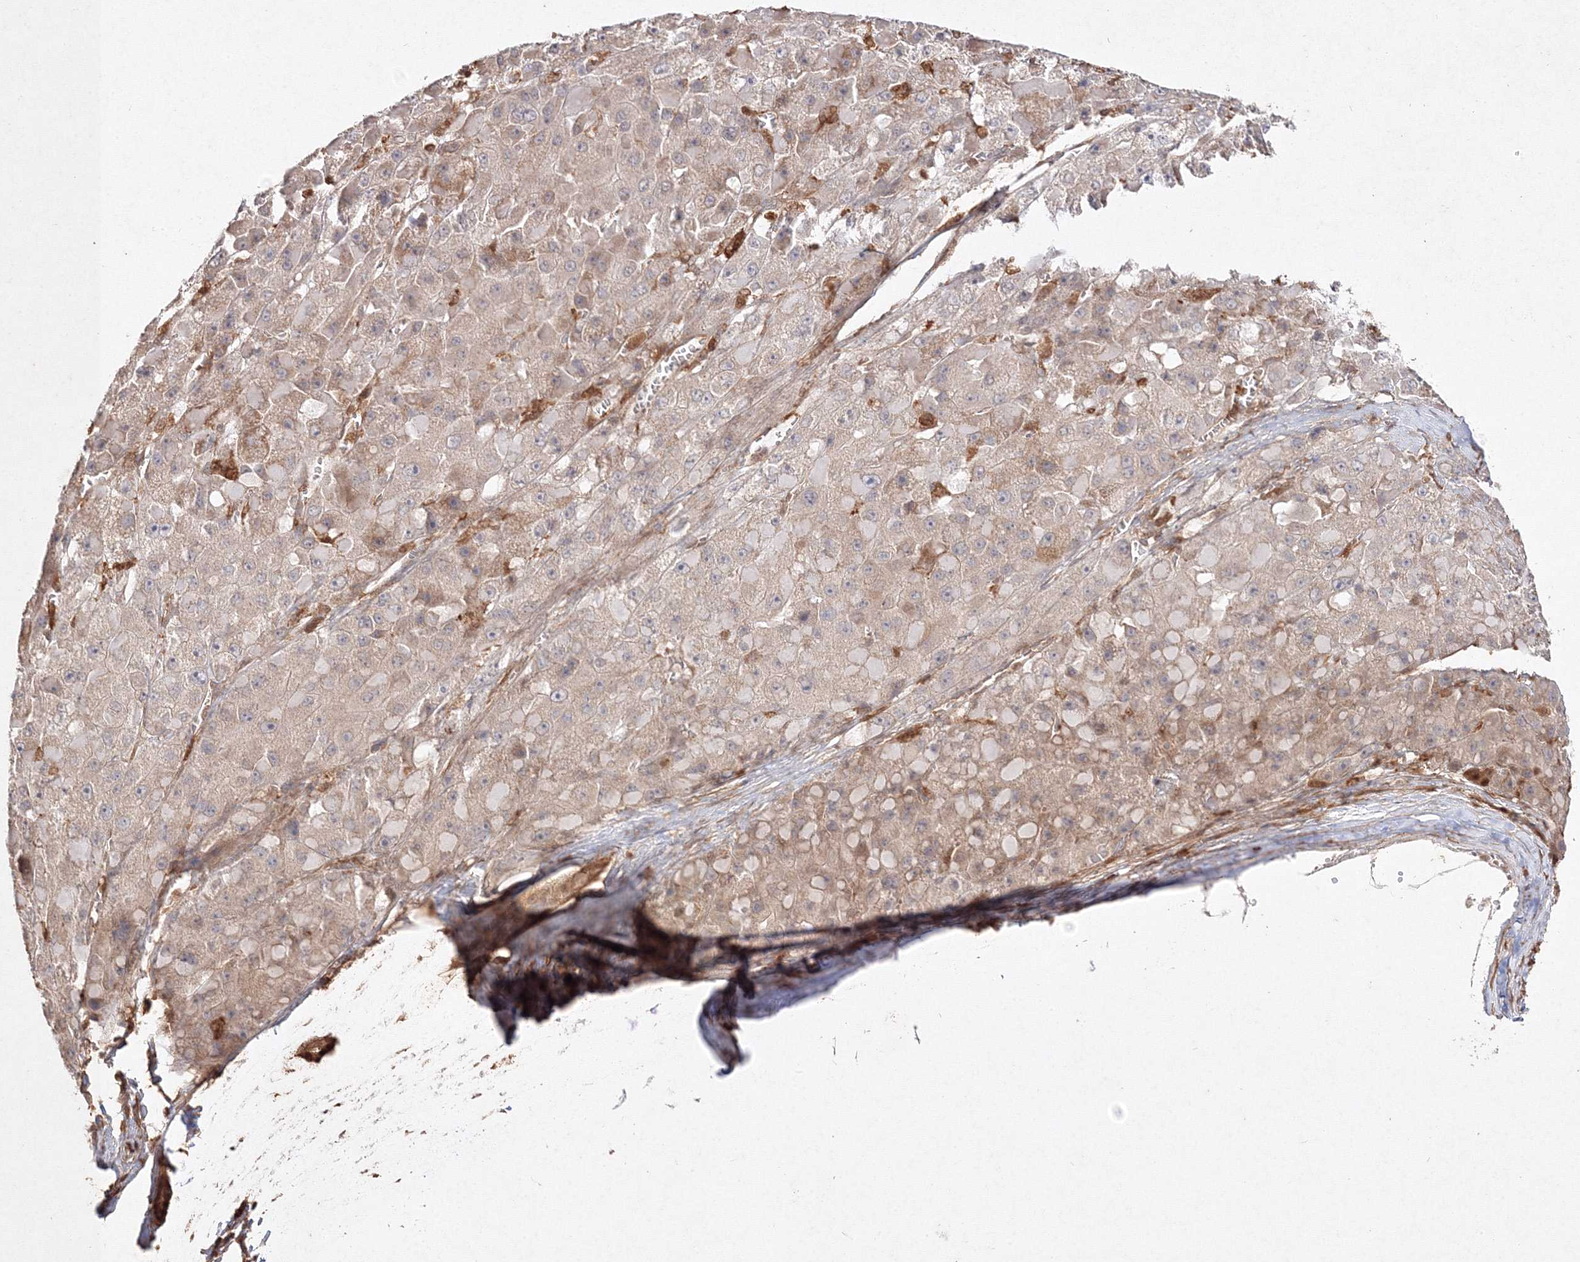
{"staining": {"intensity": "weak", "quantity": "25%-75%", "location": "cytoplasmic/membranous"}, "tissue": "liver cancer", "cell_type": "Tumor cells", "image_type": "cancer", "snomed": [{"axis": "morphology", "description": "Carcinoma, Hepatocellular, NOS"}, {"axis": "topography", "description": "Liver"}], "caption": "Hepatocellular carcinoma (liver) tissue shows weak cytoplasmic/membranous expression in approximately 25%-75% of tumor cells", "gene": "S100A11", "patient": {"sex": "female", "age": 73}}